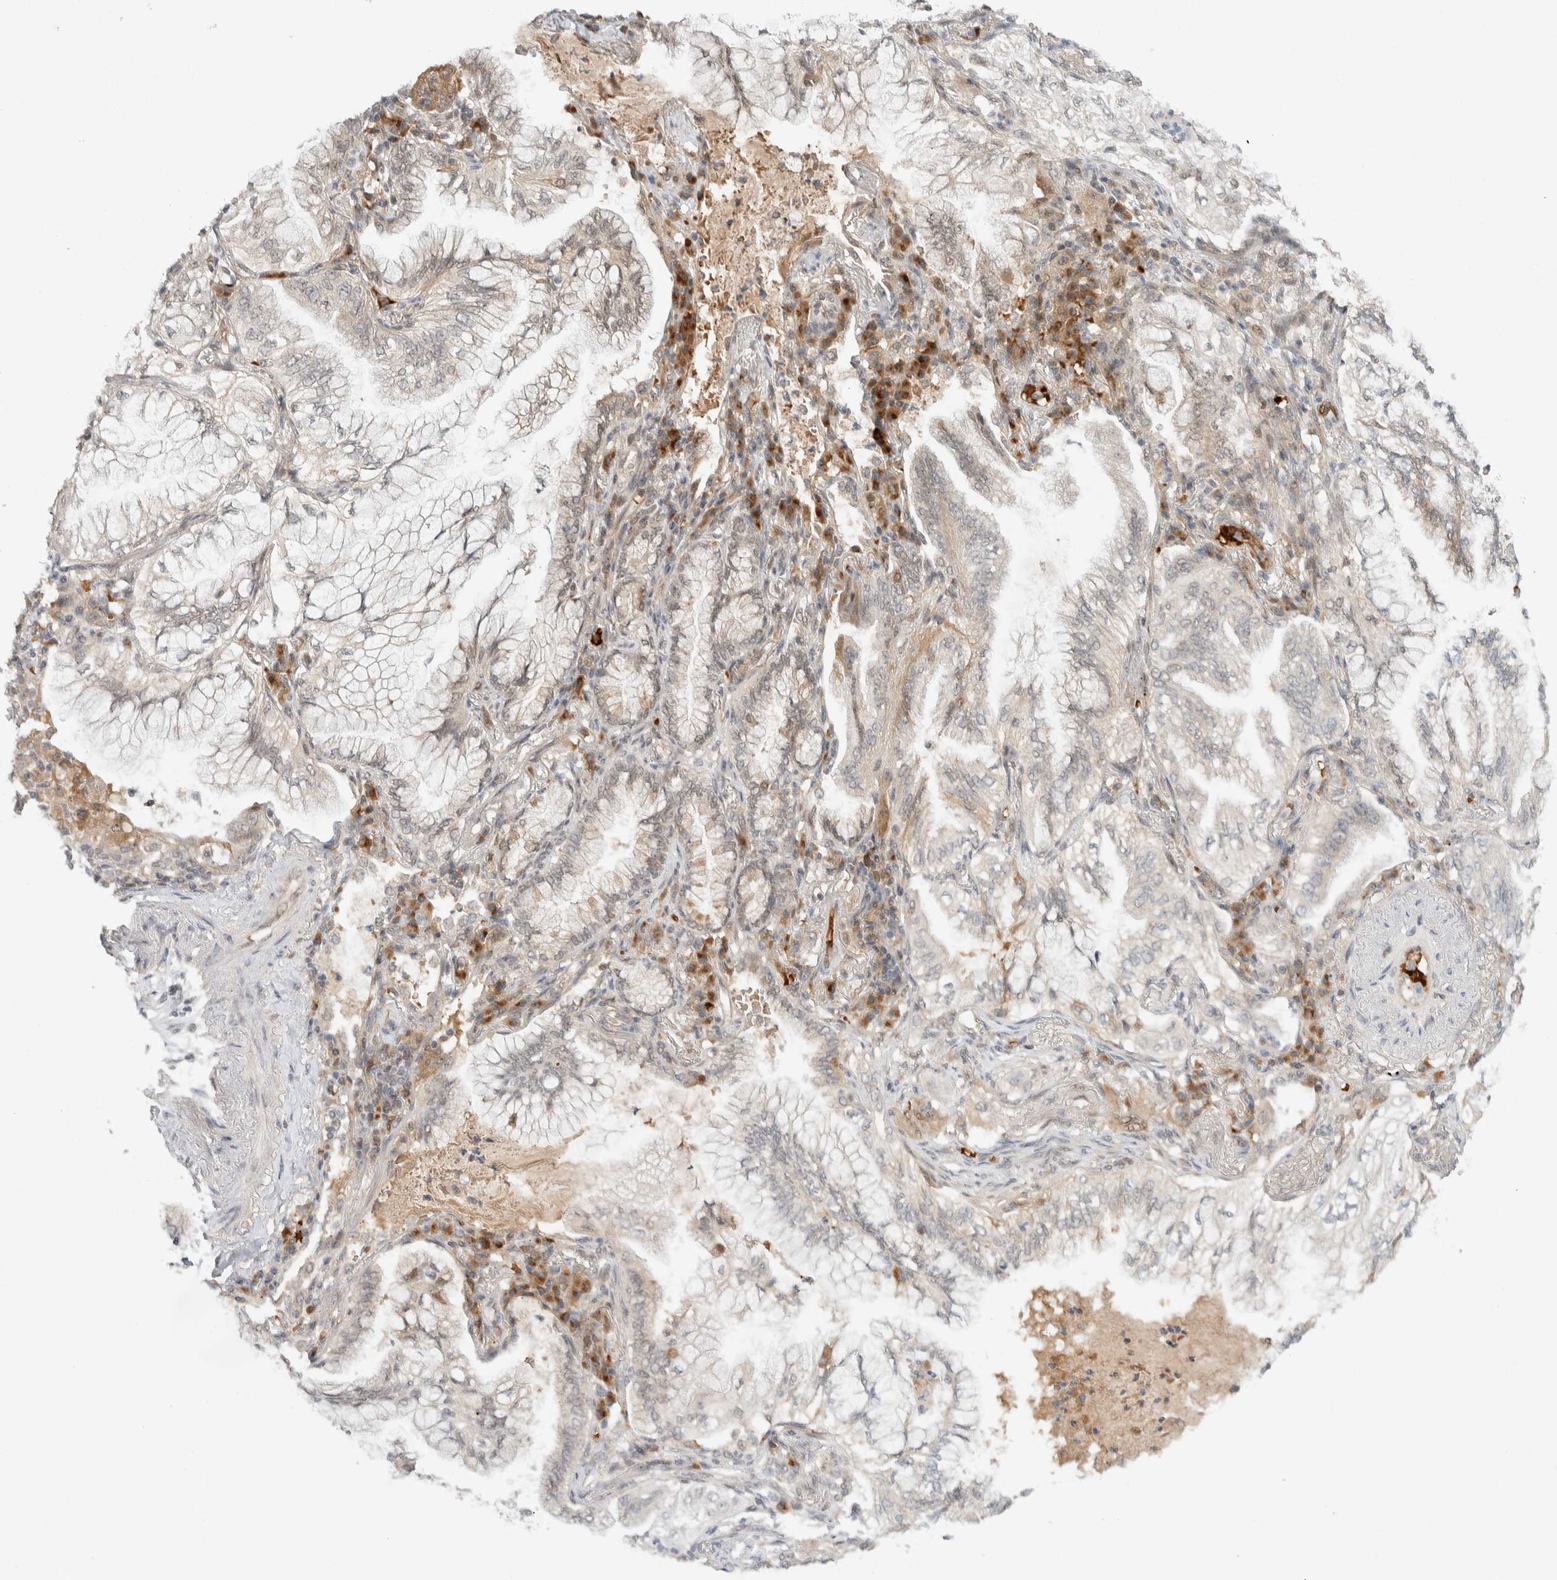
{"staining": {"intensity": "weak", "quantity": "<25%", "location": "cytoplasmic/membranous"}, "tissue": "lung cancer", "cell_type": "Tumor cells", "image_type": "cancer", "snomed": [{"axis": "morphology", "description": "Adenocarcinoma, NOS"}, {"axis": "topography", "description": "Lung"}], "caption": "Immunohistochemistry (IHC) histopathology image of lung cancer stained for a protein (brown), which exhibits no expression in tumor cells.", "gene": "ZBTB2", "patient": {"sex": "female", "age": 70}}